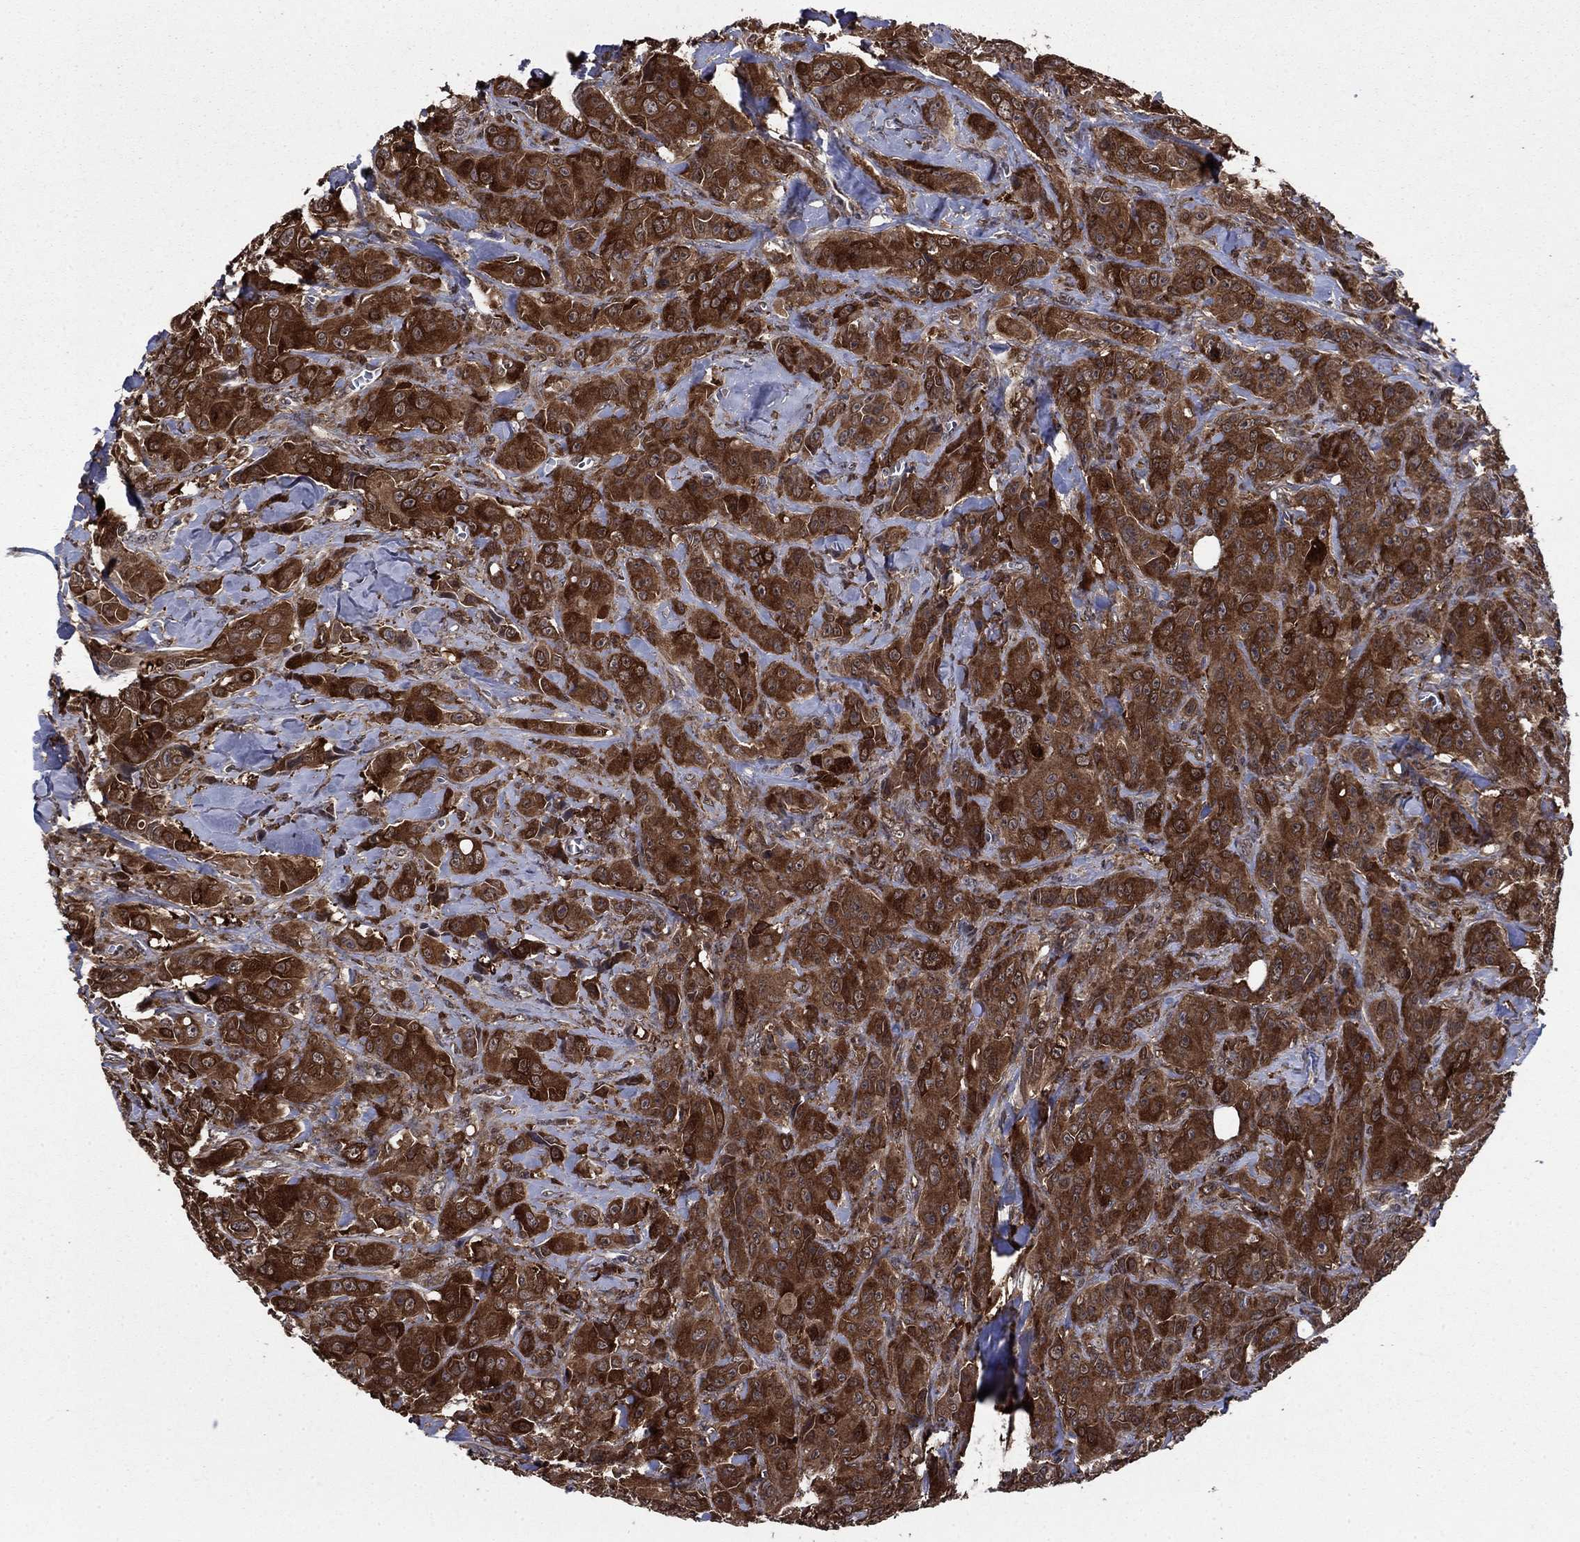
{"staining": {"intensity": "strong", "quantity": ">75%", "location": "cytoplasmic/membranous"}, "tissue": "breast cancer", "cell_type": "Tumor cells", "image_type": "cancer", "snomed": [{"axis": "morphology", "description": "Duct carcinoma"}, {"axis": "topography", "description": "Breast"}], "caption": "This image shows immunohistochemistry (IHC) staining of human breast infiltrating ductal carcinoma, with high strong cytoplasmic/membranous expression in about >75% of tumor cells.", "gene": "CACYBP", "patient": {"sex": "female", "age": 43}}